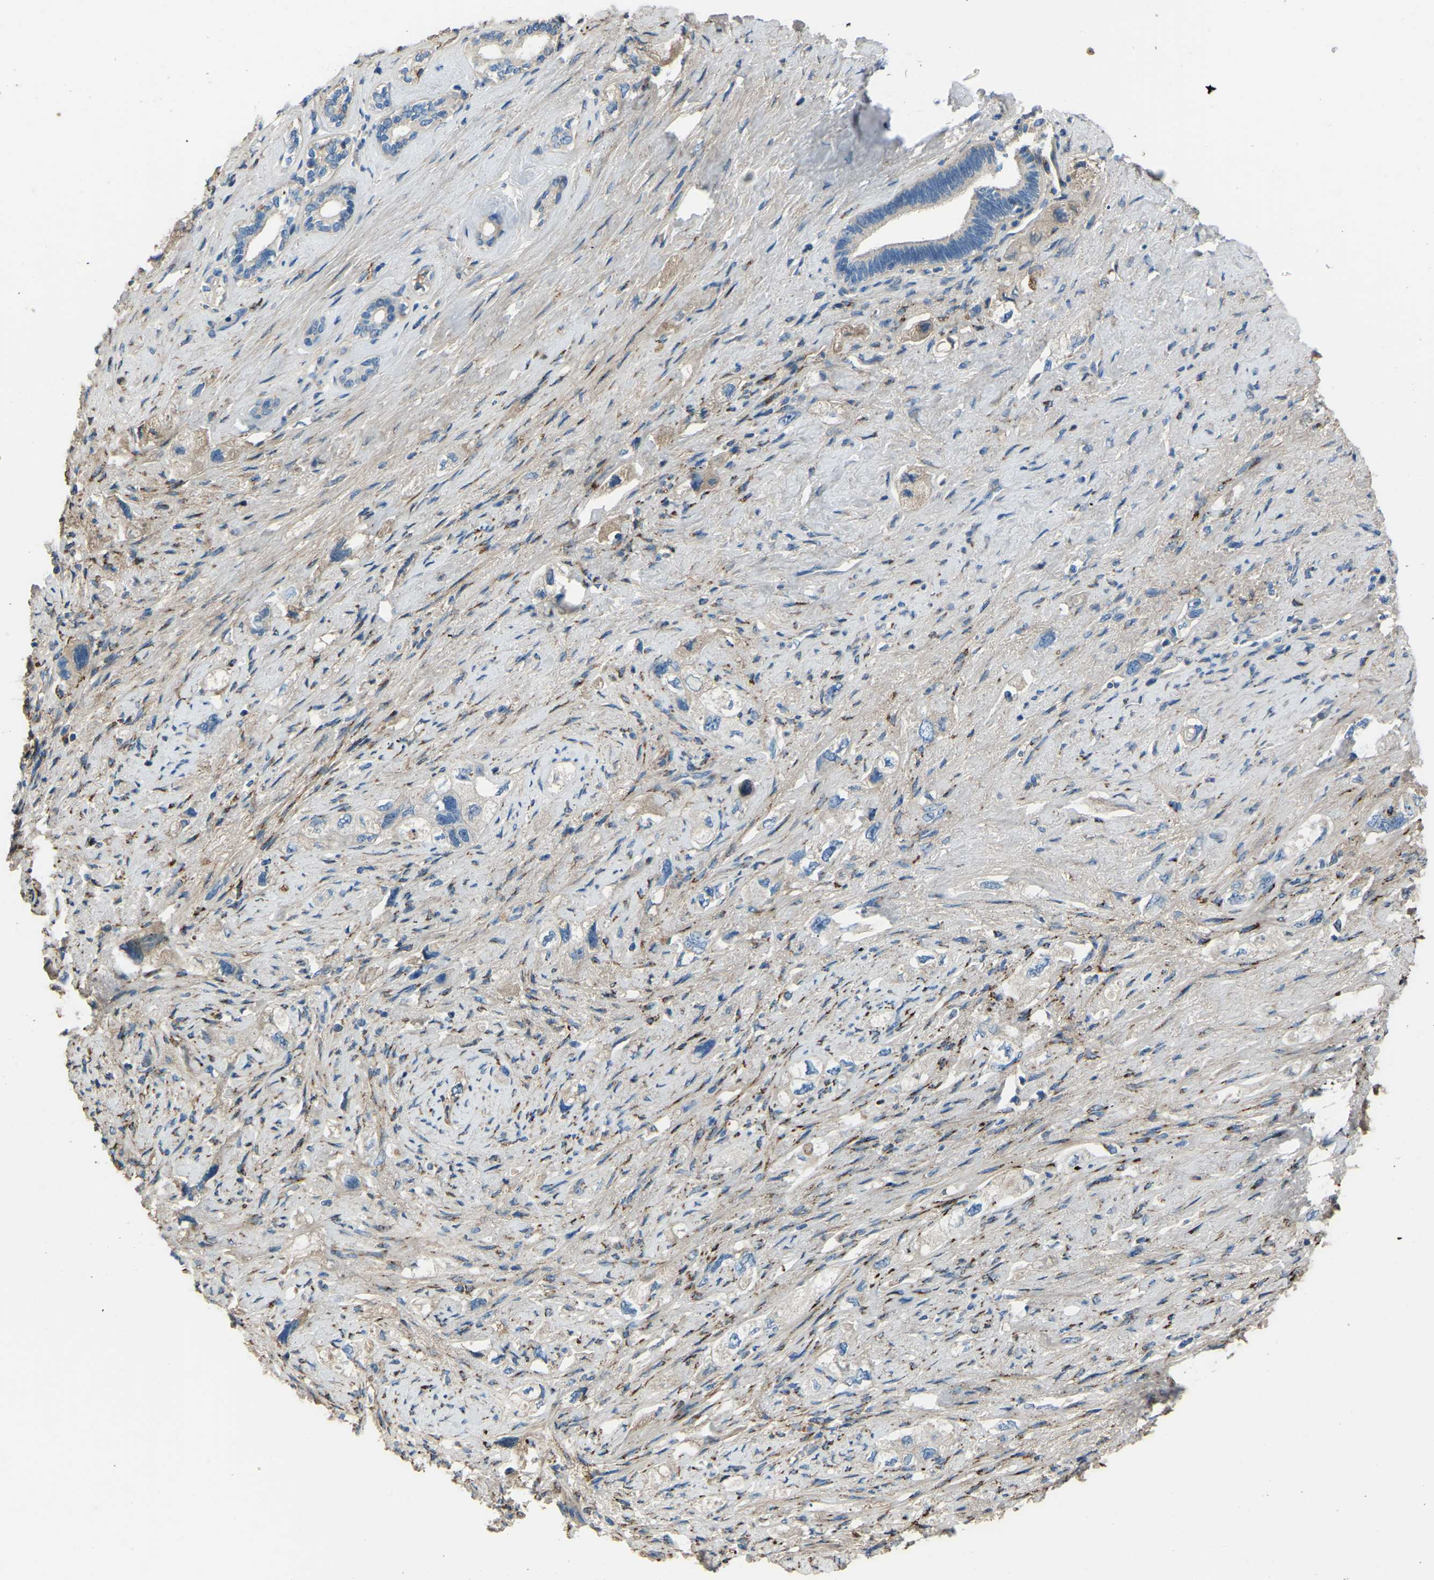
{"staining": {"intensity": "moderate", "quantity": "25%-75%", "location": "cytoplasmic/membranous"}, "tissue": "pancreatic cancer", "cell_type": "Tumor cells", "image_type": "cancer", "snomed": [{"axis": "morphology", "description": "Adenocarcinoma, NOS"}, {"axis": "topography", "description": "Pancreas"}], "caption": "DAB immunohistochemical staining of human pancreatic cancer exhibits moderate cytoplasmic/membranous protein staining in about 25%-75% of tumor cells. The protein is stained brown, and the nuclei are stained in blue (DAB IHC with brightfield microscopy, high magnification).", "gene": "COL3A1", "patient": {"sex": "female", "age": 73}}